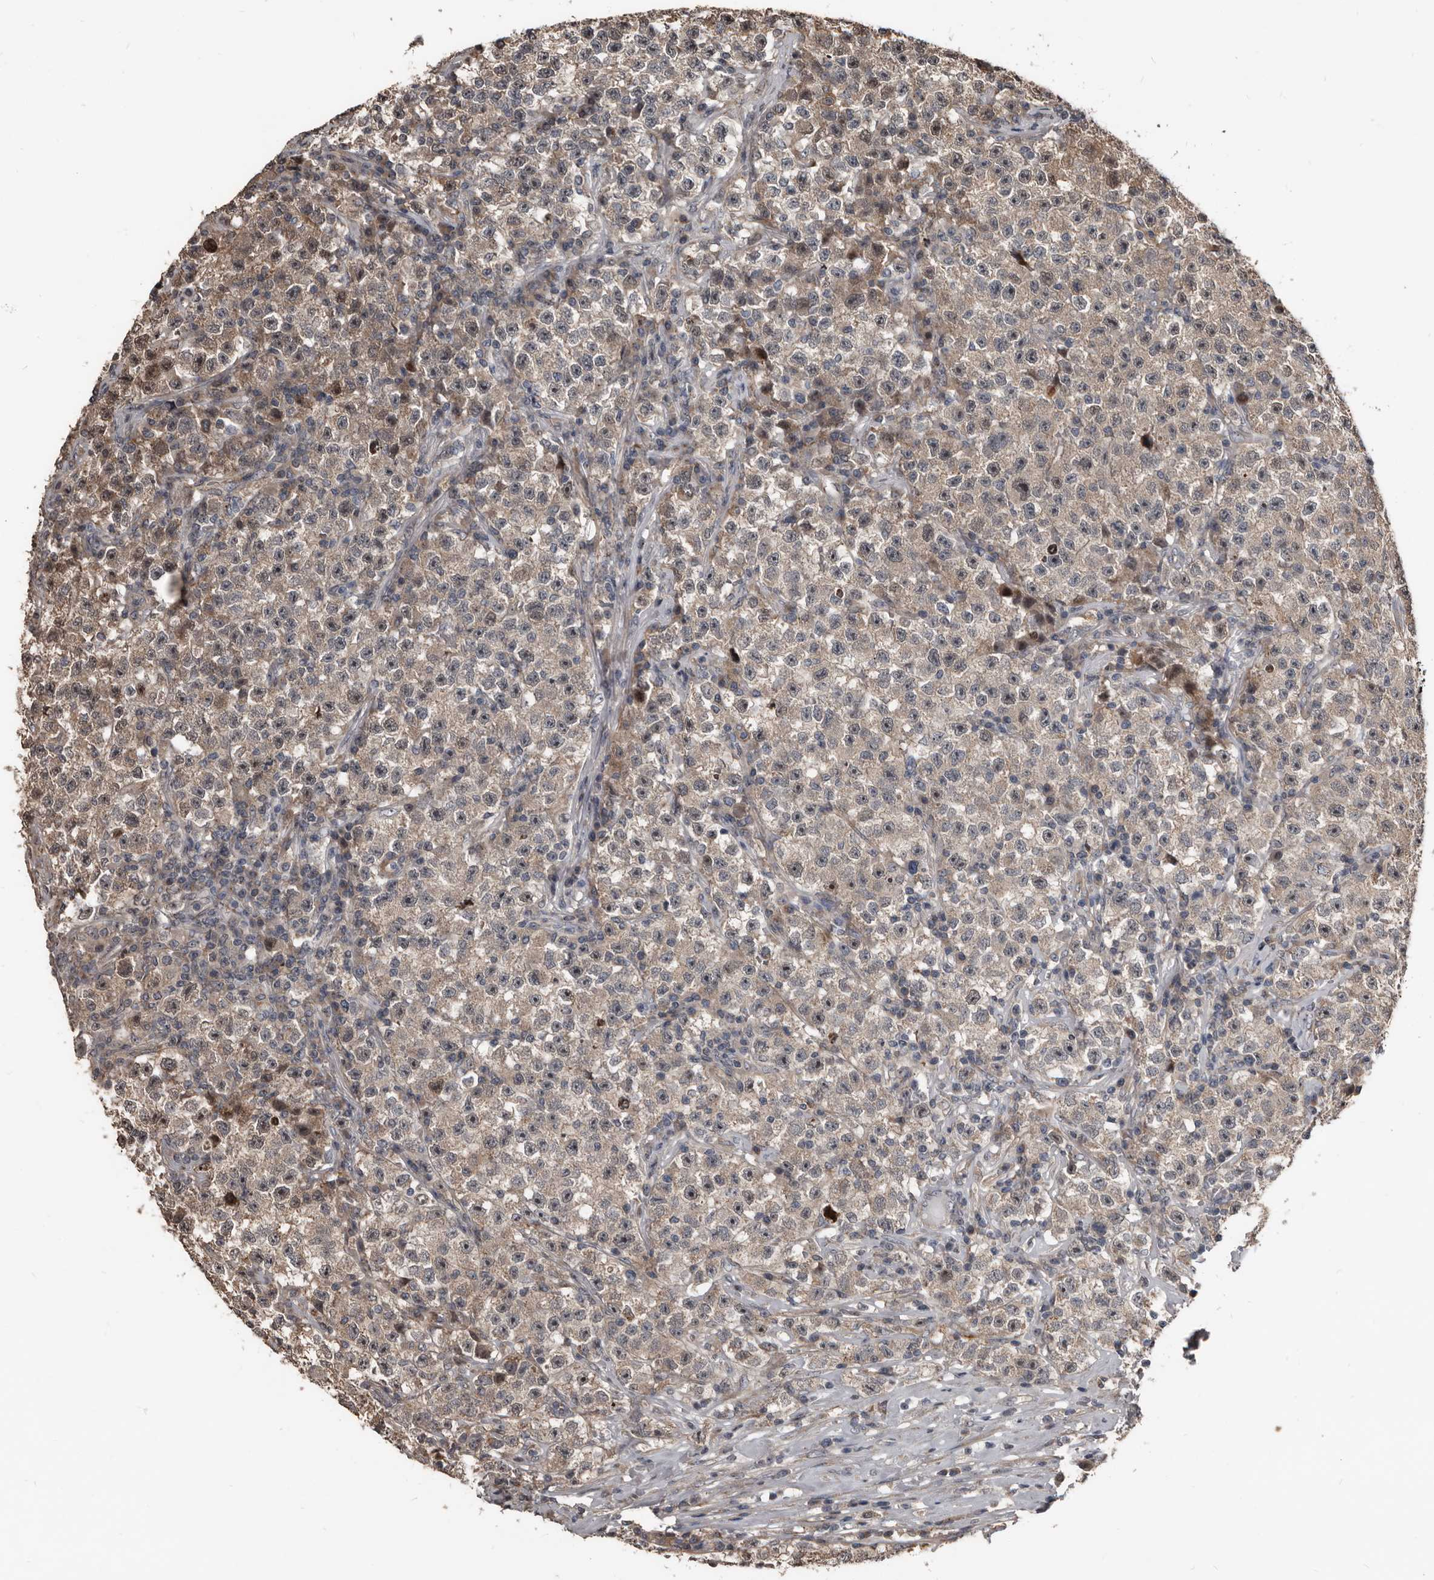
{"staining": {"intensity": "weak", "quantity": "25%-75%", "location": "cytoplasmic/membranous,nuclear"}, "tissue": "testis cancer", "cell_type": "Tumor cells", "image_type": "cancer", "snomed": [{"axis": "morphology", "description": "Seminoma, NOS"}, {"axis": "topography", "description": "Testis"}], "caption": "Immunohistochemical staining of human testis seminoma shows low levels of weak cytoplasmic/membranous and nuclear staining in approximately 25%-75% of tumor cells.", "gene": "DHPS", "patient": {"sex": "male", "age": 22}}